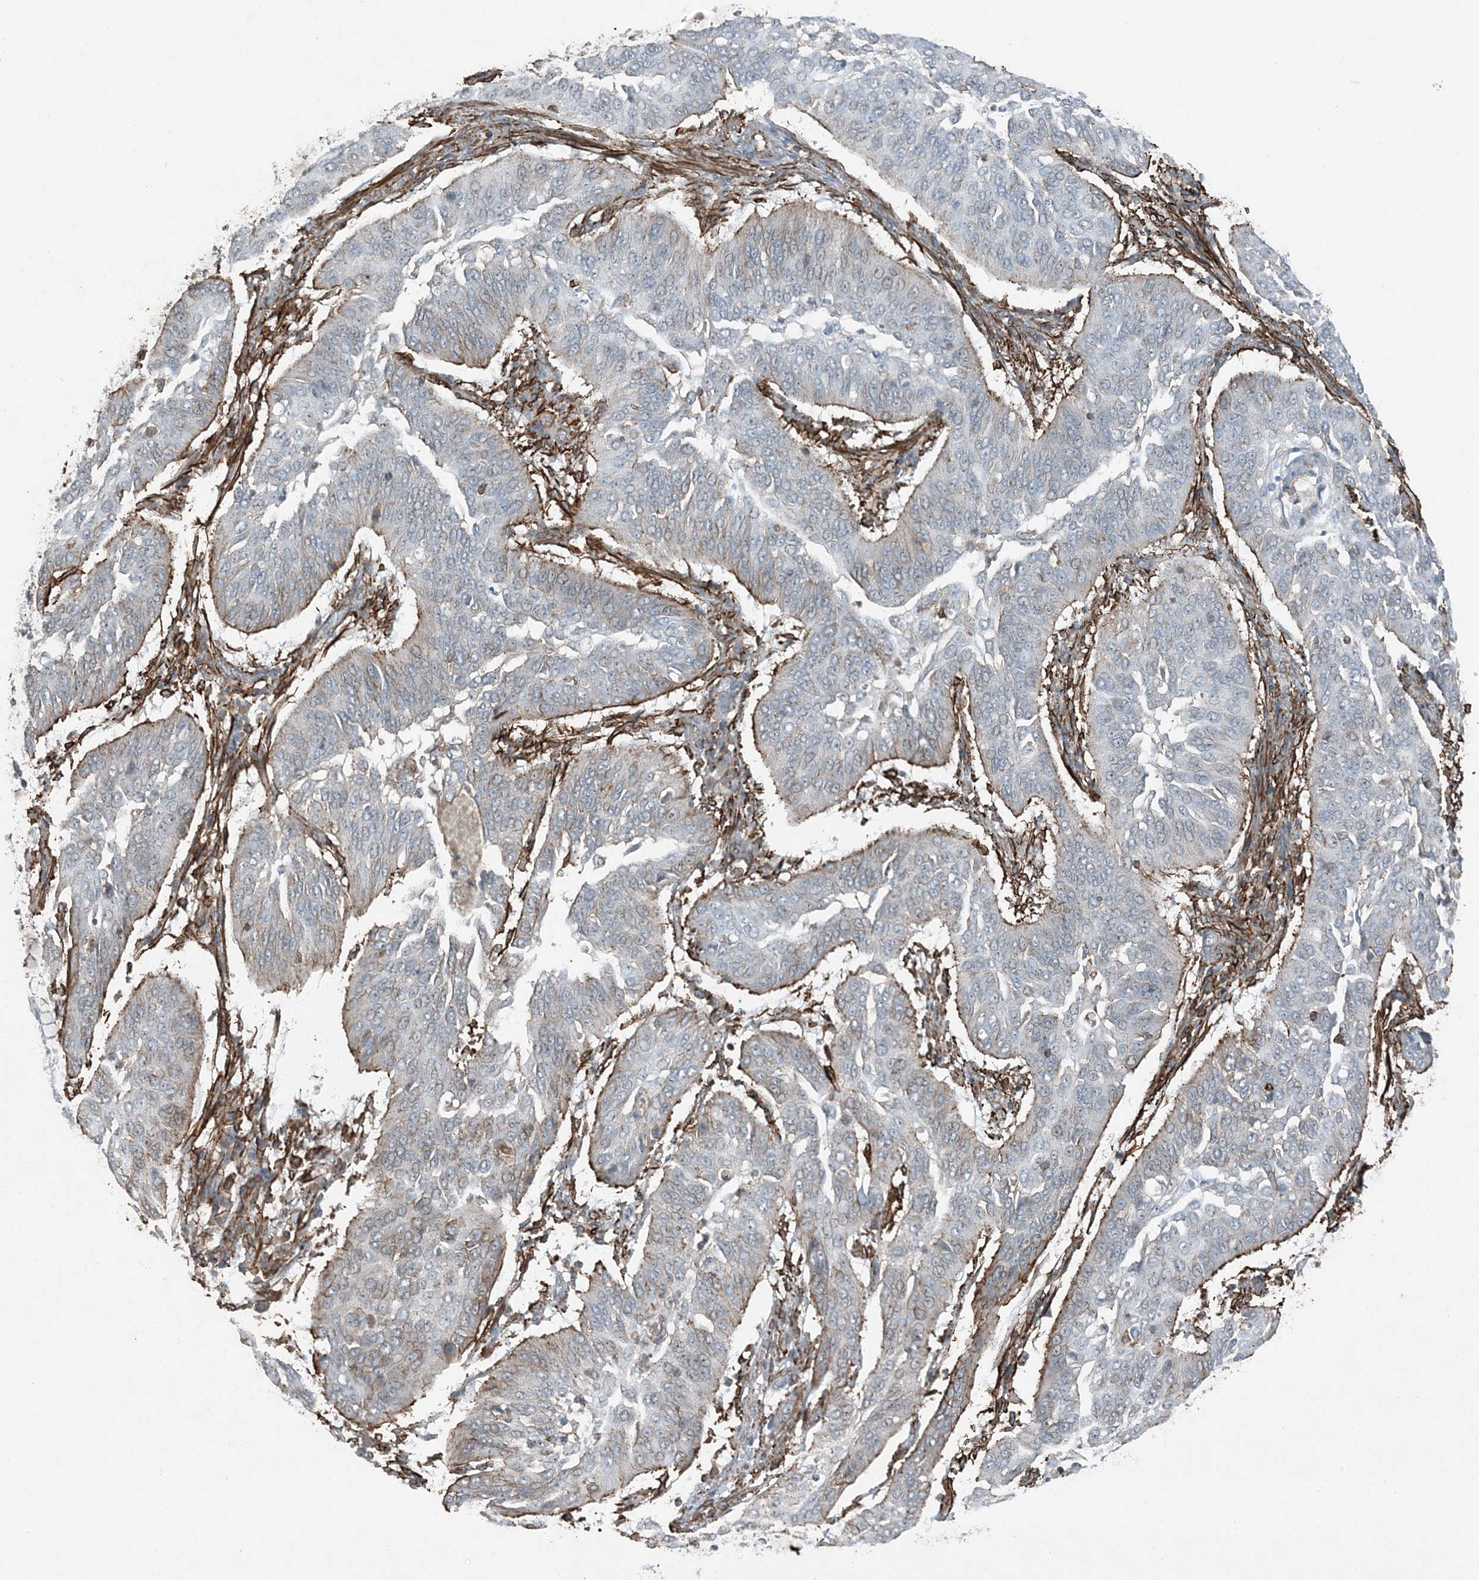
{"staining": {"intensity": "weak", "quantity": "<25%", "location": "cytoplasmic/membranous"}, "tissue": "cervical cancer", "cell_type": "Tumor cells", "image_type": "cancer", "snomed": [{"axis": "morphology", "description": "Normal tissue, NOS"}, {"axis": "morphology", "description": "Squamous cell carcinoma, NOS"}, {"axis": "topography", "description": "Cervix"}], "caption": "Cervical cancer (squamous cell carcinoma) was stained to show a protein in brown. There is no significant expression in tumor cells. (DAB IHC visualized using brightfield microscopy, high magnification).", "gene": "APOBEC3C", "patient": {"sex": "female", "age": 39}}